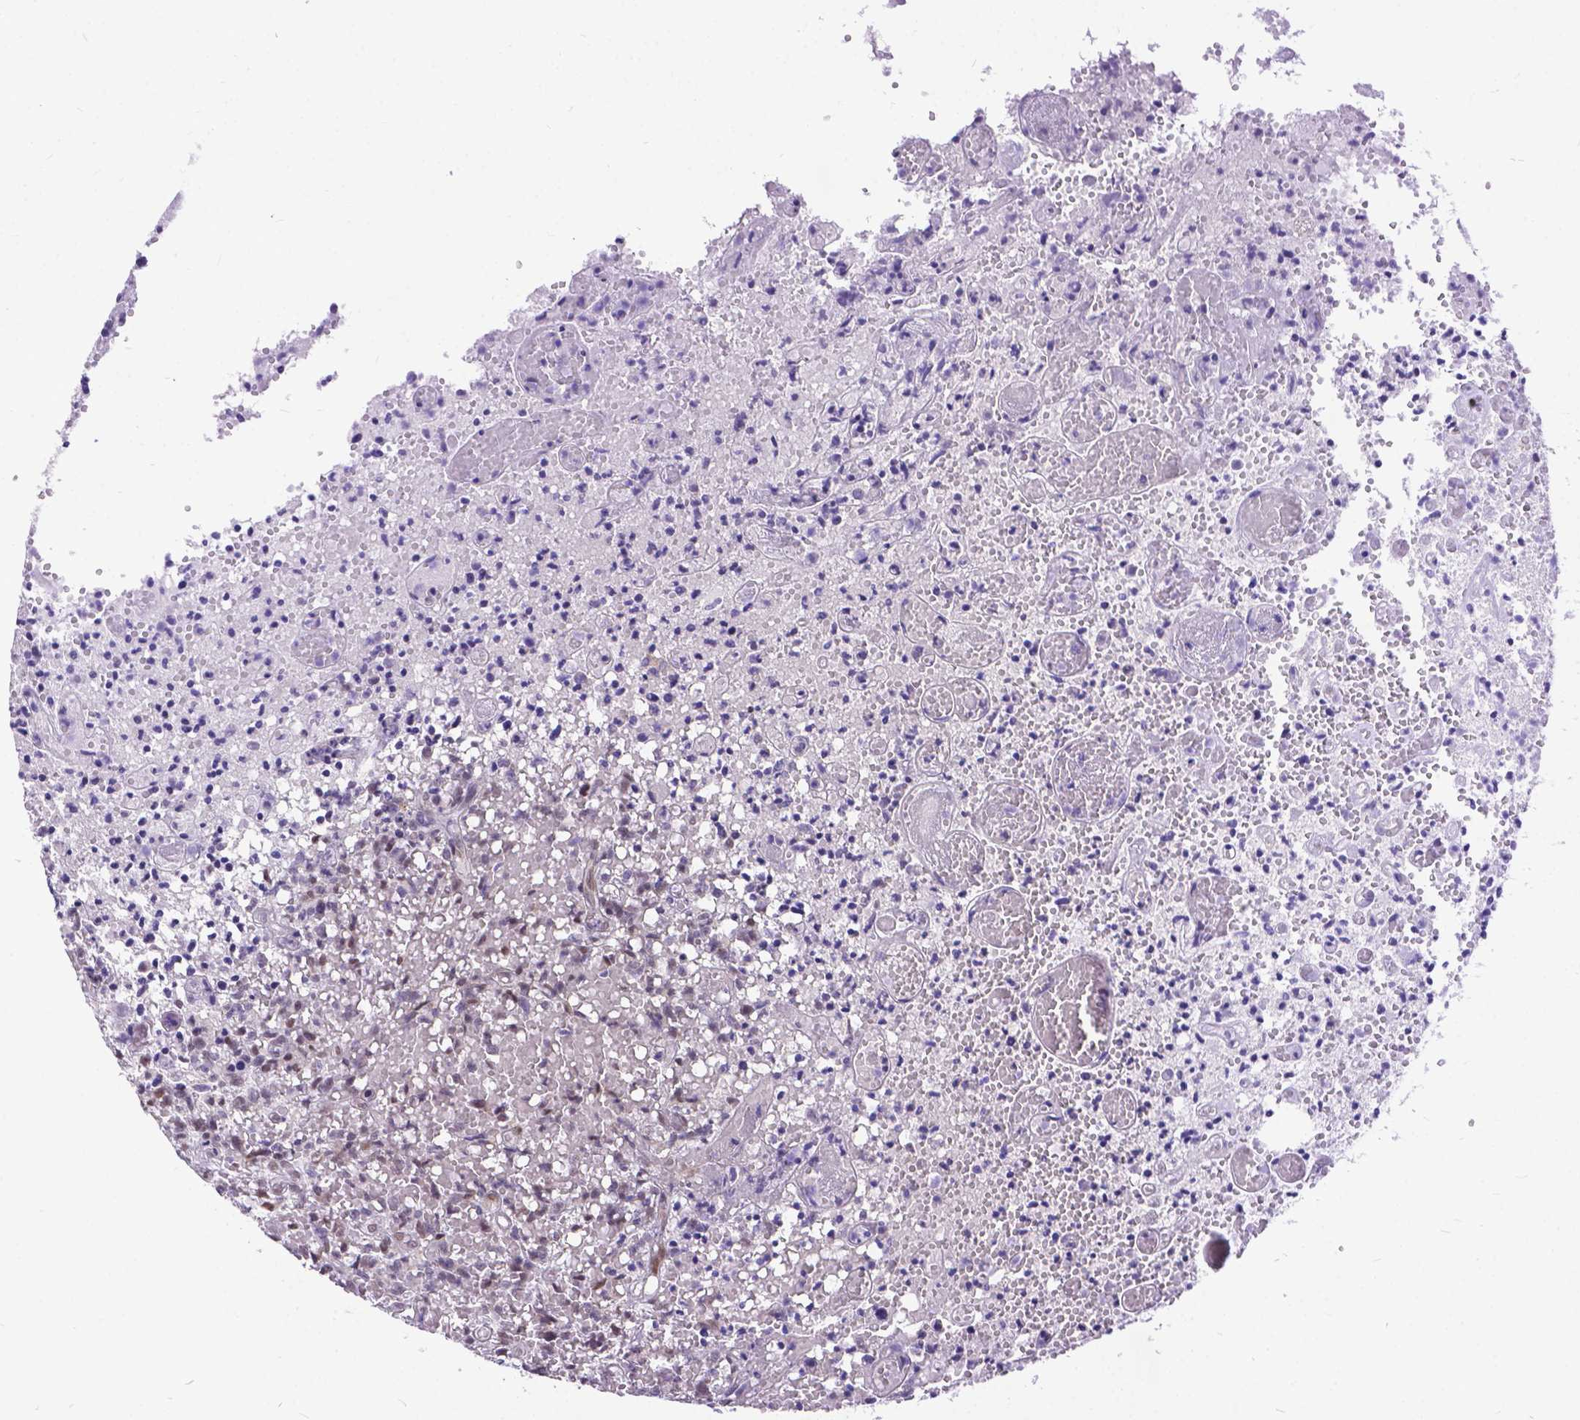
{"staining": {"intensity": "weak", "quantity": "25%-75%", "location": "nuclear"}, "tissue": "glioma", "cell_type": "Tumor cells", "image_type": "cancer", "snomed": [{"axis": "morphology", "description": "Glioma, malignant, Low grade"}, {"axis": "topography", "description": "Brain"}], "caption": "Glioma stained with DAB immunohistochemistry exhibits low levels of weak nuclear staining in approximately 25%-75% of tumor cells.", "gene": "FAM124B", "patient": {"sex": "male", "age": 64}}